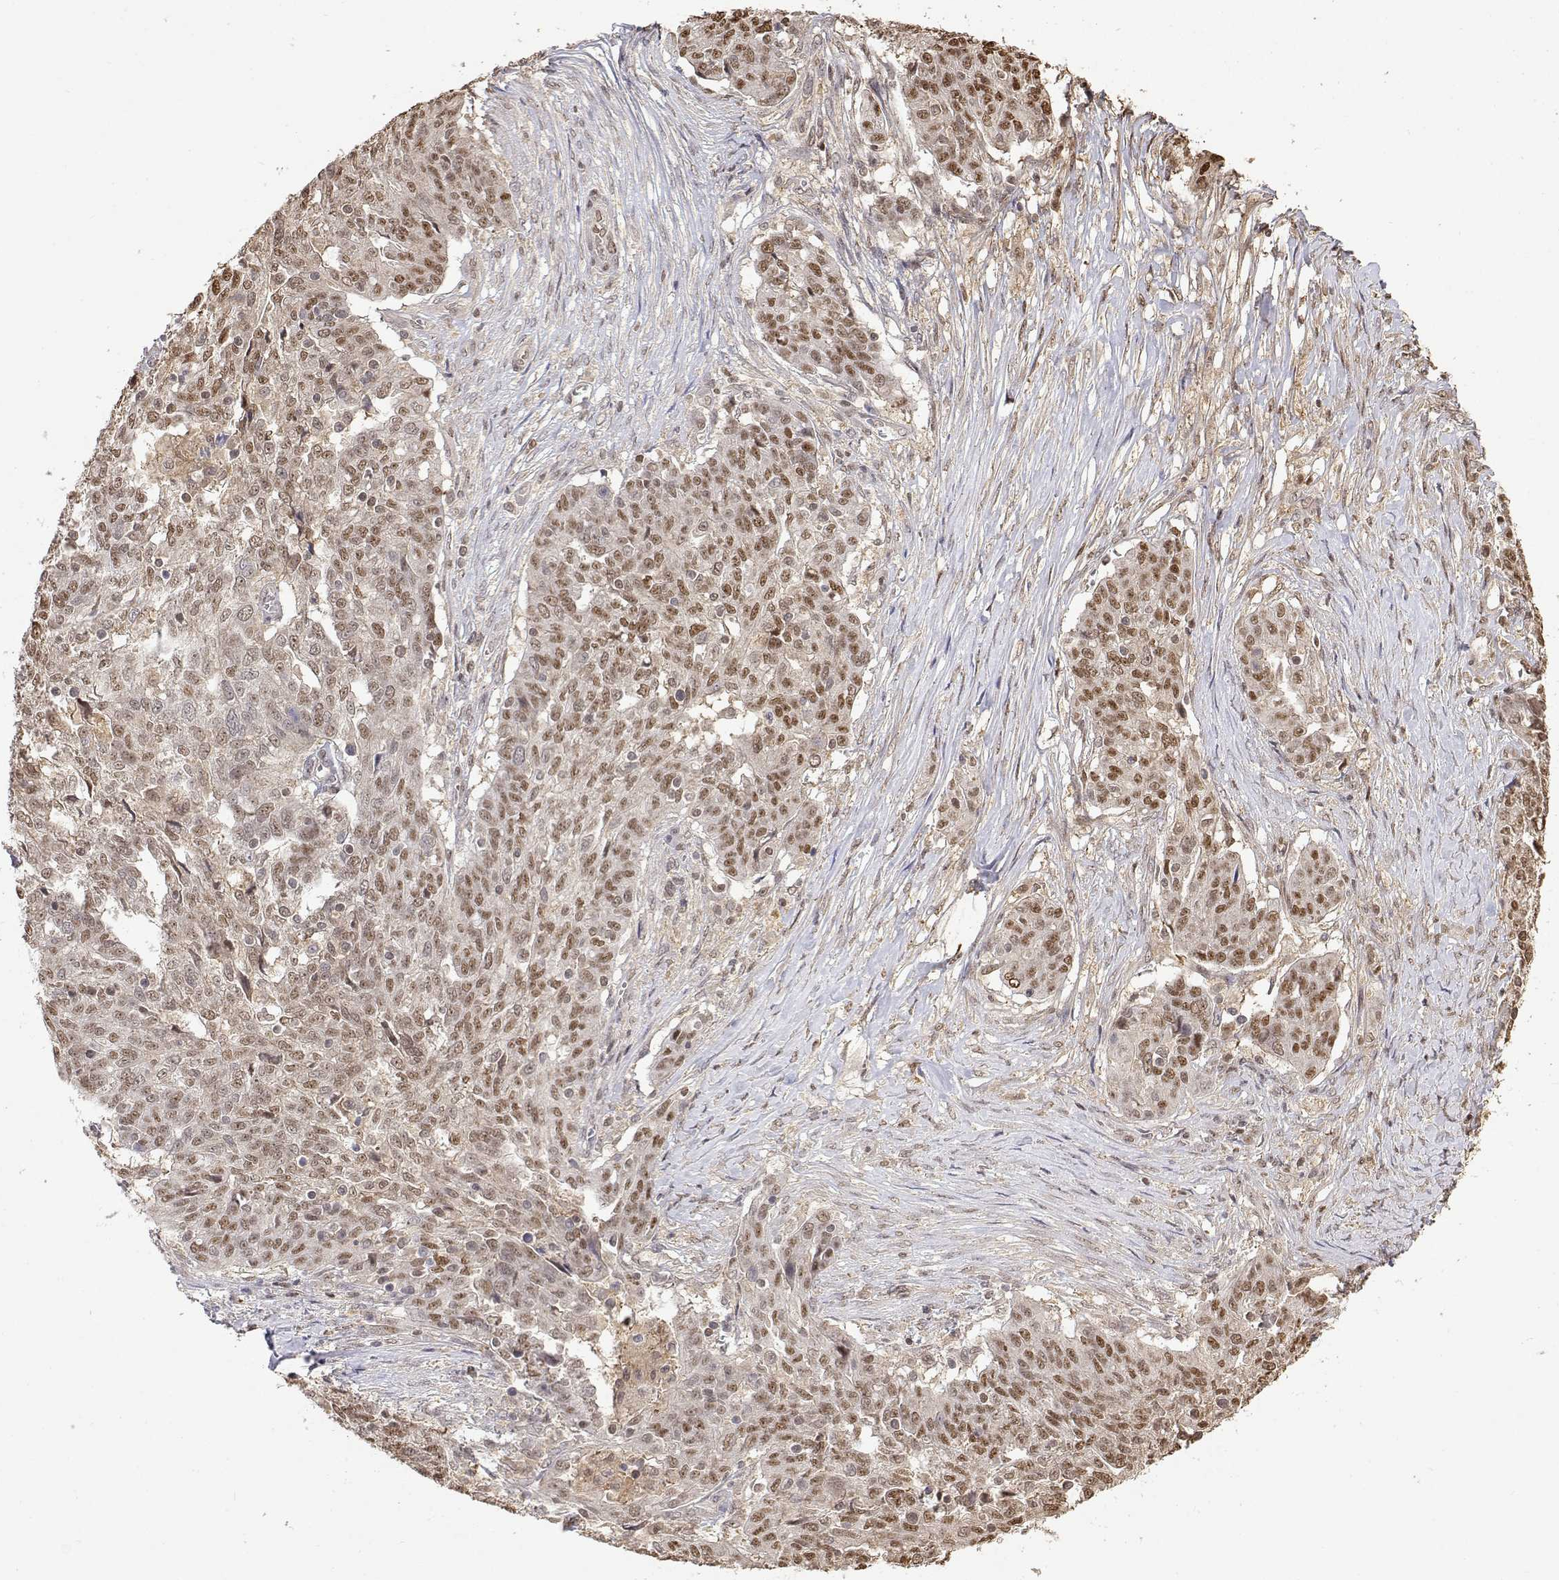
{"staining": {"intensity": "moderate", "quantity": "25%-75%", "location": "nuclear"}, "tissue": "ovarian cancer", "cell_type": "Tumor cells", "image_type": "cancer", "snomed": [{"axis": "morphology", "description": "Cystadenocarcinoma, serous, NOS"}, {"axis": "topography", "description": "Ovary"}], "caption": "Protein staining of ovarian cancer tissue demonstrates moderate nuclear positivity in approximately 25%-75% of tumor cells.", "gene": "TPI1", "patient": {"sex": "female", "age": 67}}